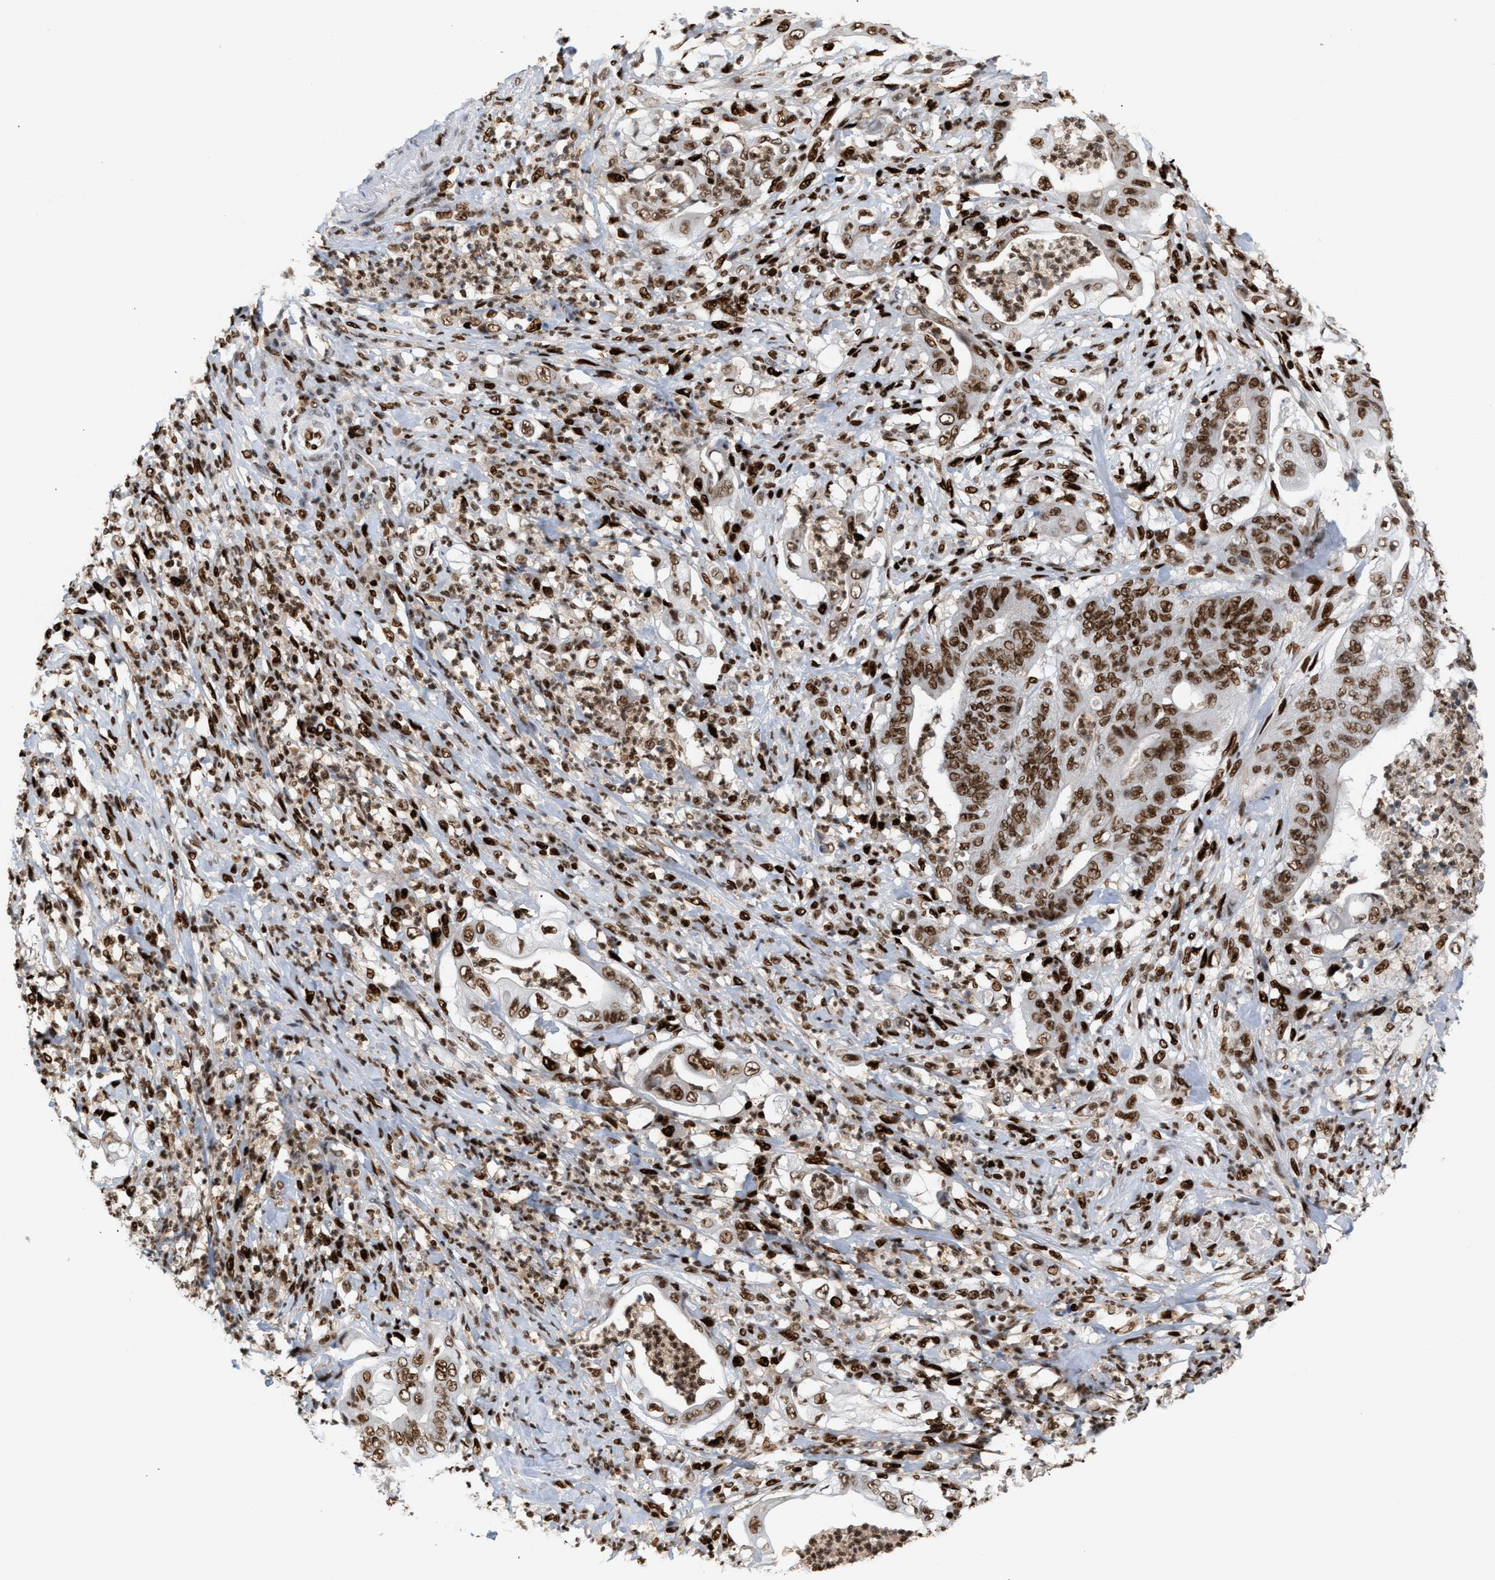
{"staining": {"intensity": "strong", "quantity": ">75%", "location": "nuclear"}, "tissue": "stomach cancer", "cell_type": "Tumor cells", "image_type": "cancer", "snomed": [{"axis": "morphology", "description": "Adenocarcinoma, NOS"}, {"axis": "topography", "description": "Stomach"}], "caption": "Protein expression by immunohistochemistry (IHC) exhibits strong nuclear staining in approximately >75% of tumor cells in stomach adenocarcinoma. The staining was performed using DAB, with brown indicating positive protein expression. Nuclei are stained blue with hematoxylin.", "gene": "RNASEK-C17orf49", "patient": {"sex": "female", "age": 73}}